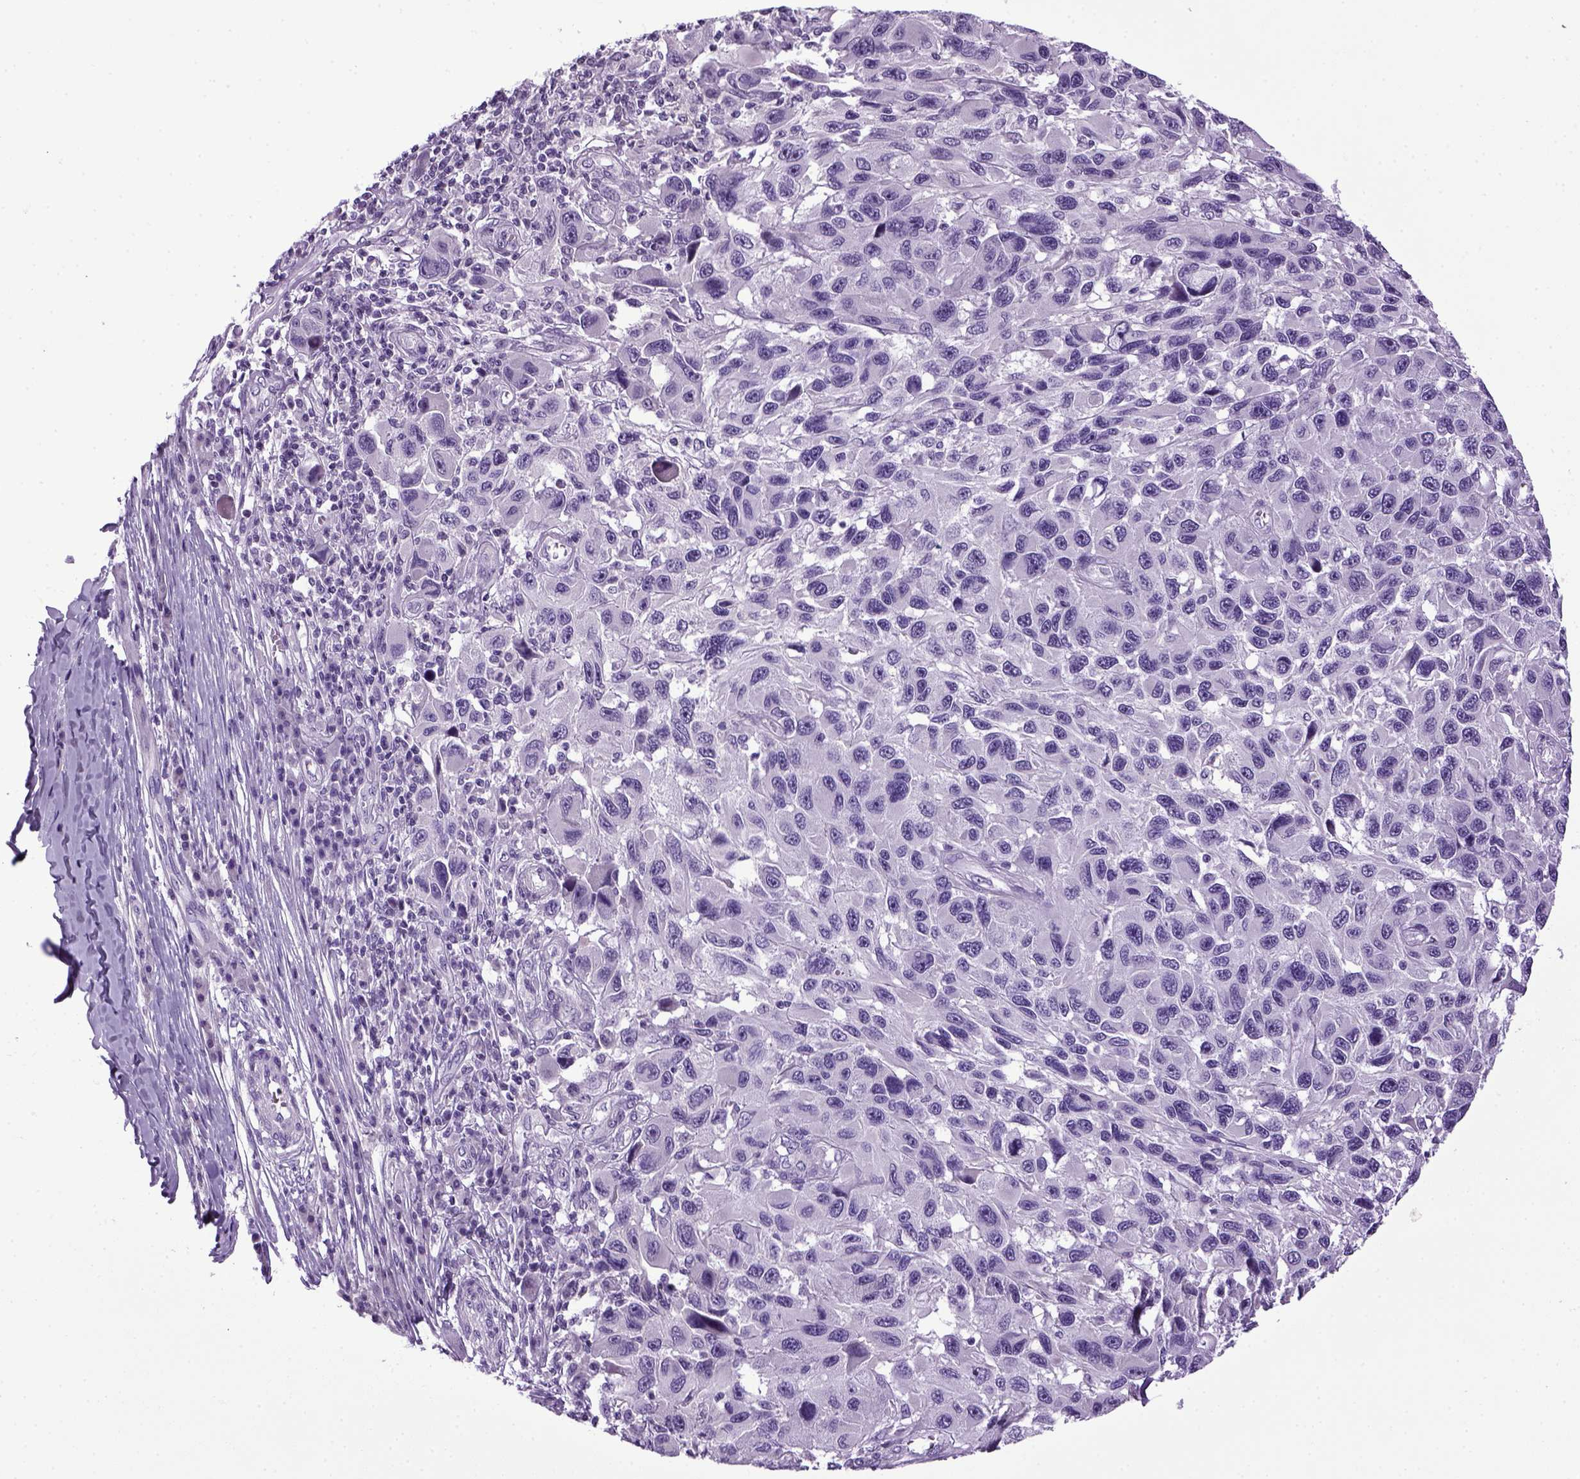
{"staining": {"intensity": "negative", "quantity": "none", "location": "none"}, "tissue": "melanoma", "cell_type": "Tumor cells", "image_type": "cancer", "snomed": [{"axis": "morphology", "description": "Malignant melanoma, NOS"}, {"axis": "topography", "description": "Skin"}], "caption": "Tumor cells show no significant positivity in melanoma.", "gene": "HMCN2", "patient": {"sex": "male", "age": 53}}